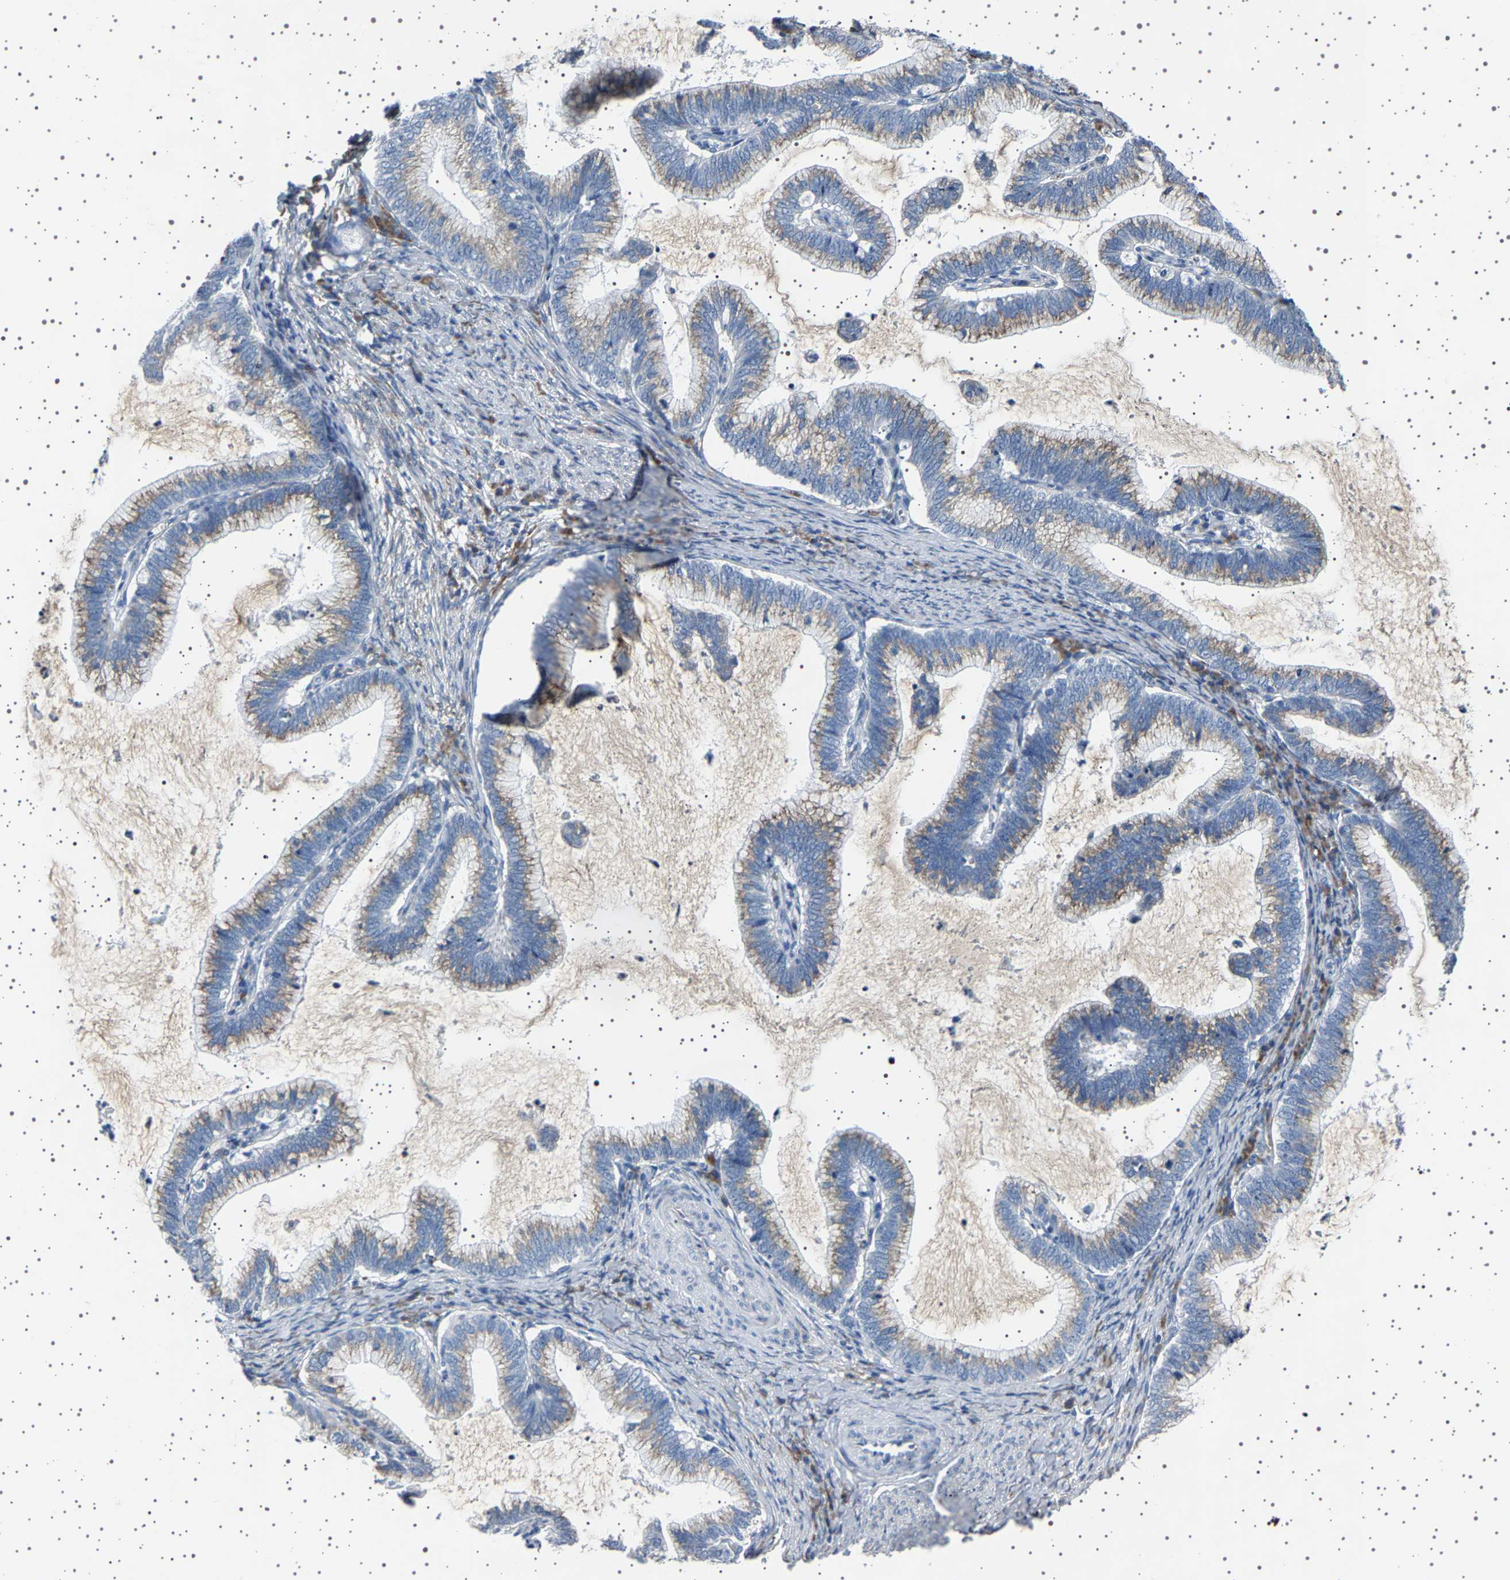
{"staining": {"intensity": "weak", "quantity": ">75%", "location": "cytoplasmic/membranous"}, "tissue": "cervical cancer", "cell_type": "Tumor cells", "image_type": "cancer", "snomed": [{"axis": "morphology", "description": "Adenocarcinoma, NOS"}, {"axis": "topography", "description": "Cervix"}], "caption": "Weak cytoplasmic/membranous positivity for a protein is appreciated in approximately >75% of tumor cells of cervical adenocarcinoma using immunohistochemistry (IHC).", "gene": "FTCD", "patient": {"sex": "female", "age": 36}}